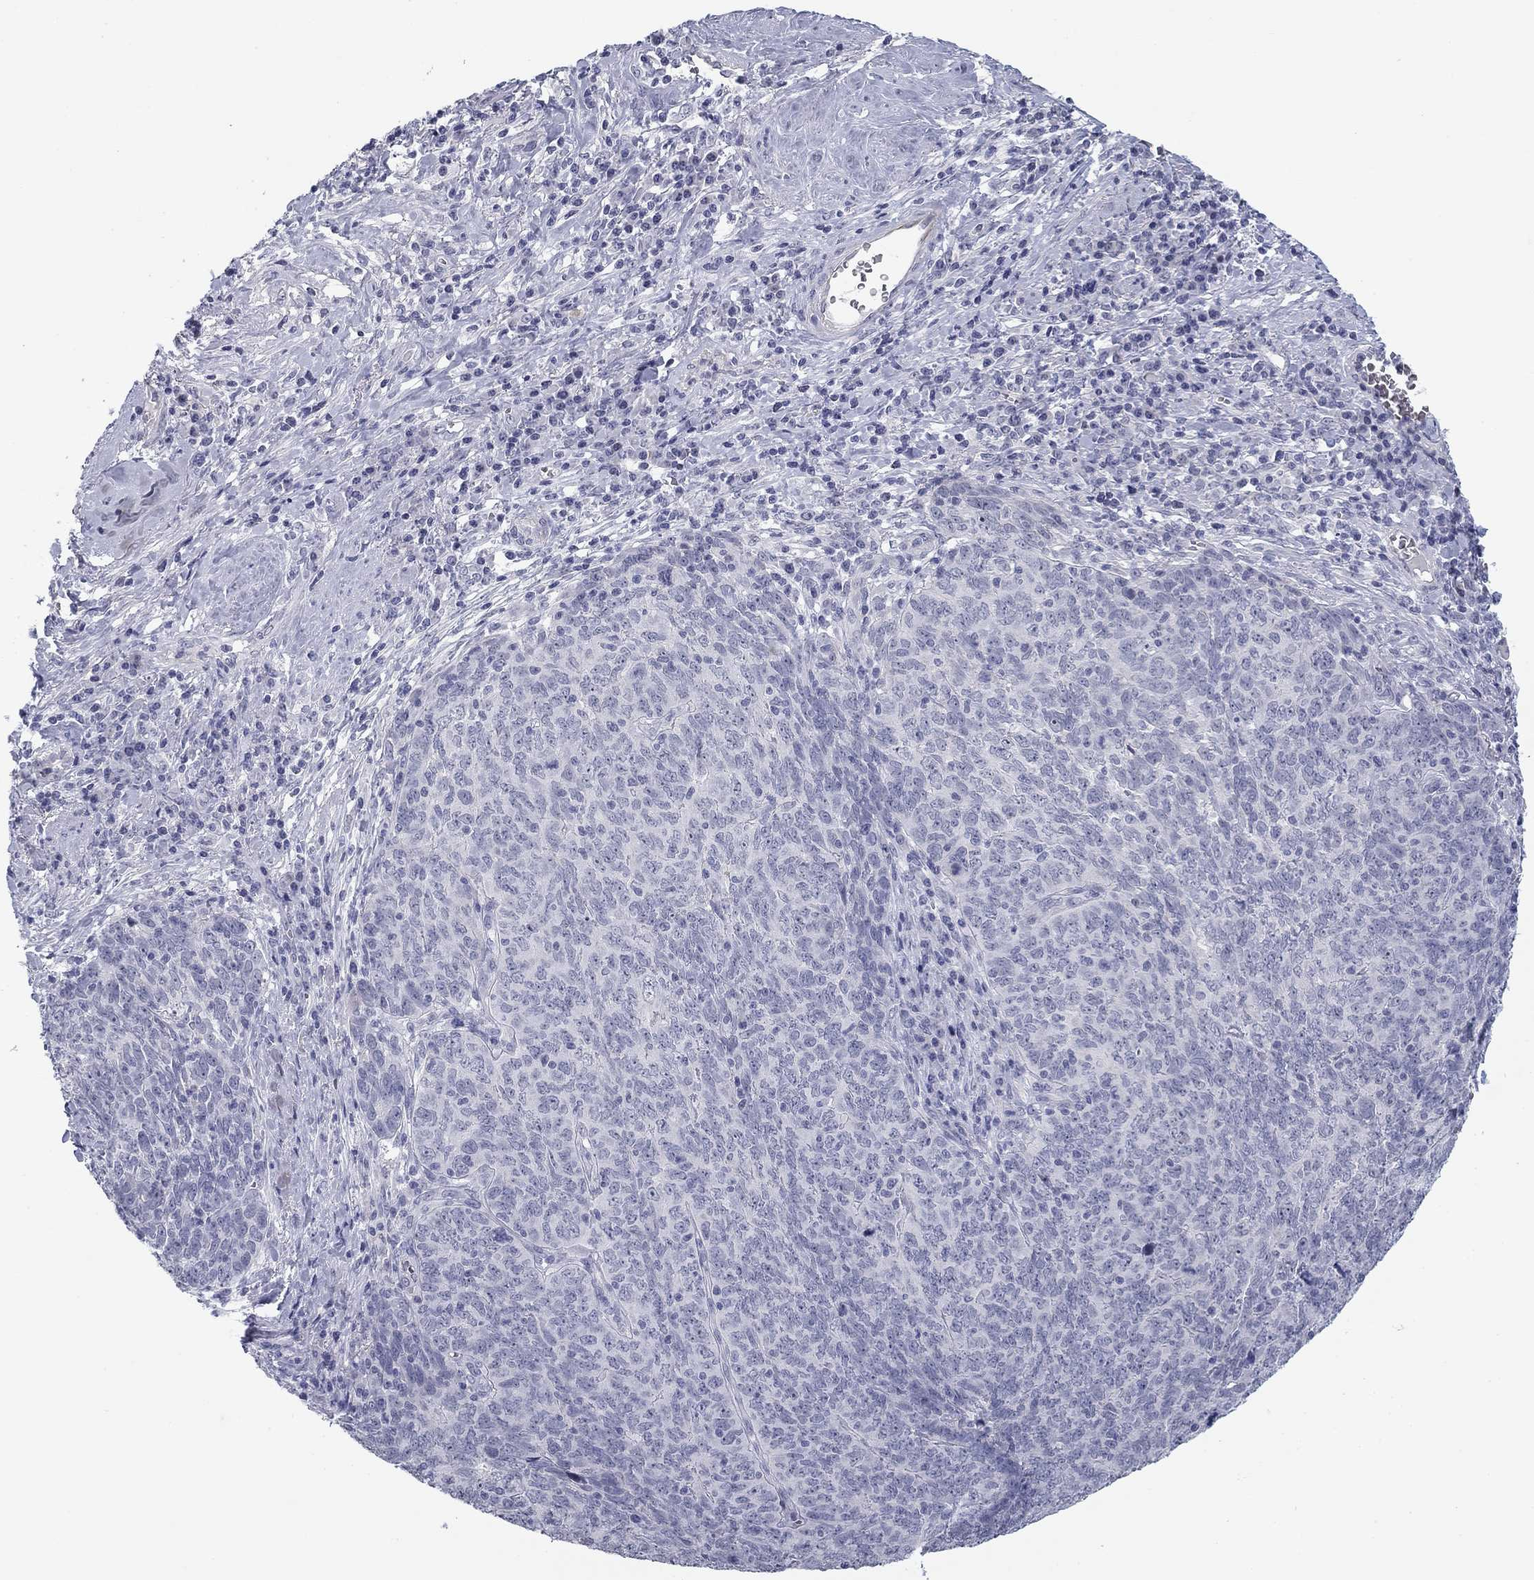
{"staining": {"intensity": "negative", "quantity": "none", "location": "none"}, "tissue": "skin cancer", "cell_type": "Tumor cells", "image_type": "cancer", "snomed": [{"axis": "morphology", "description": "Squamous cell carcinoma, NOS"}, {"axis": "topography", "description": "Skin"}, {"axis": "topography", "description": "Anal"}], "caption": "Tumor cells are negative for brown protein staining in skin cancer (squamous cell carcinoma).", "gene": "PRPH", "patient": {"sex": "female", "age": 51}}